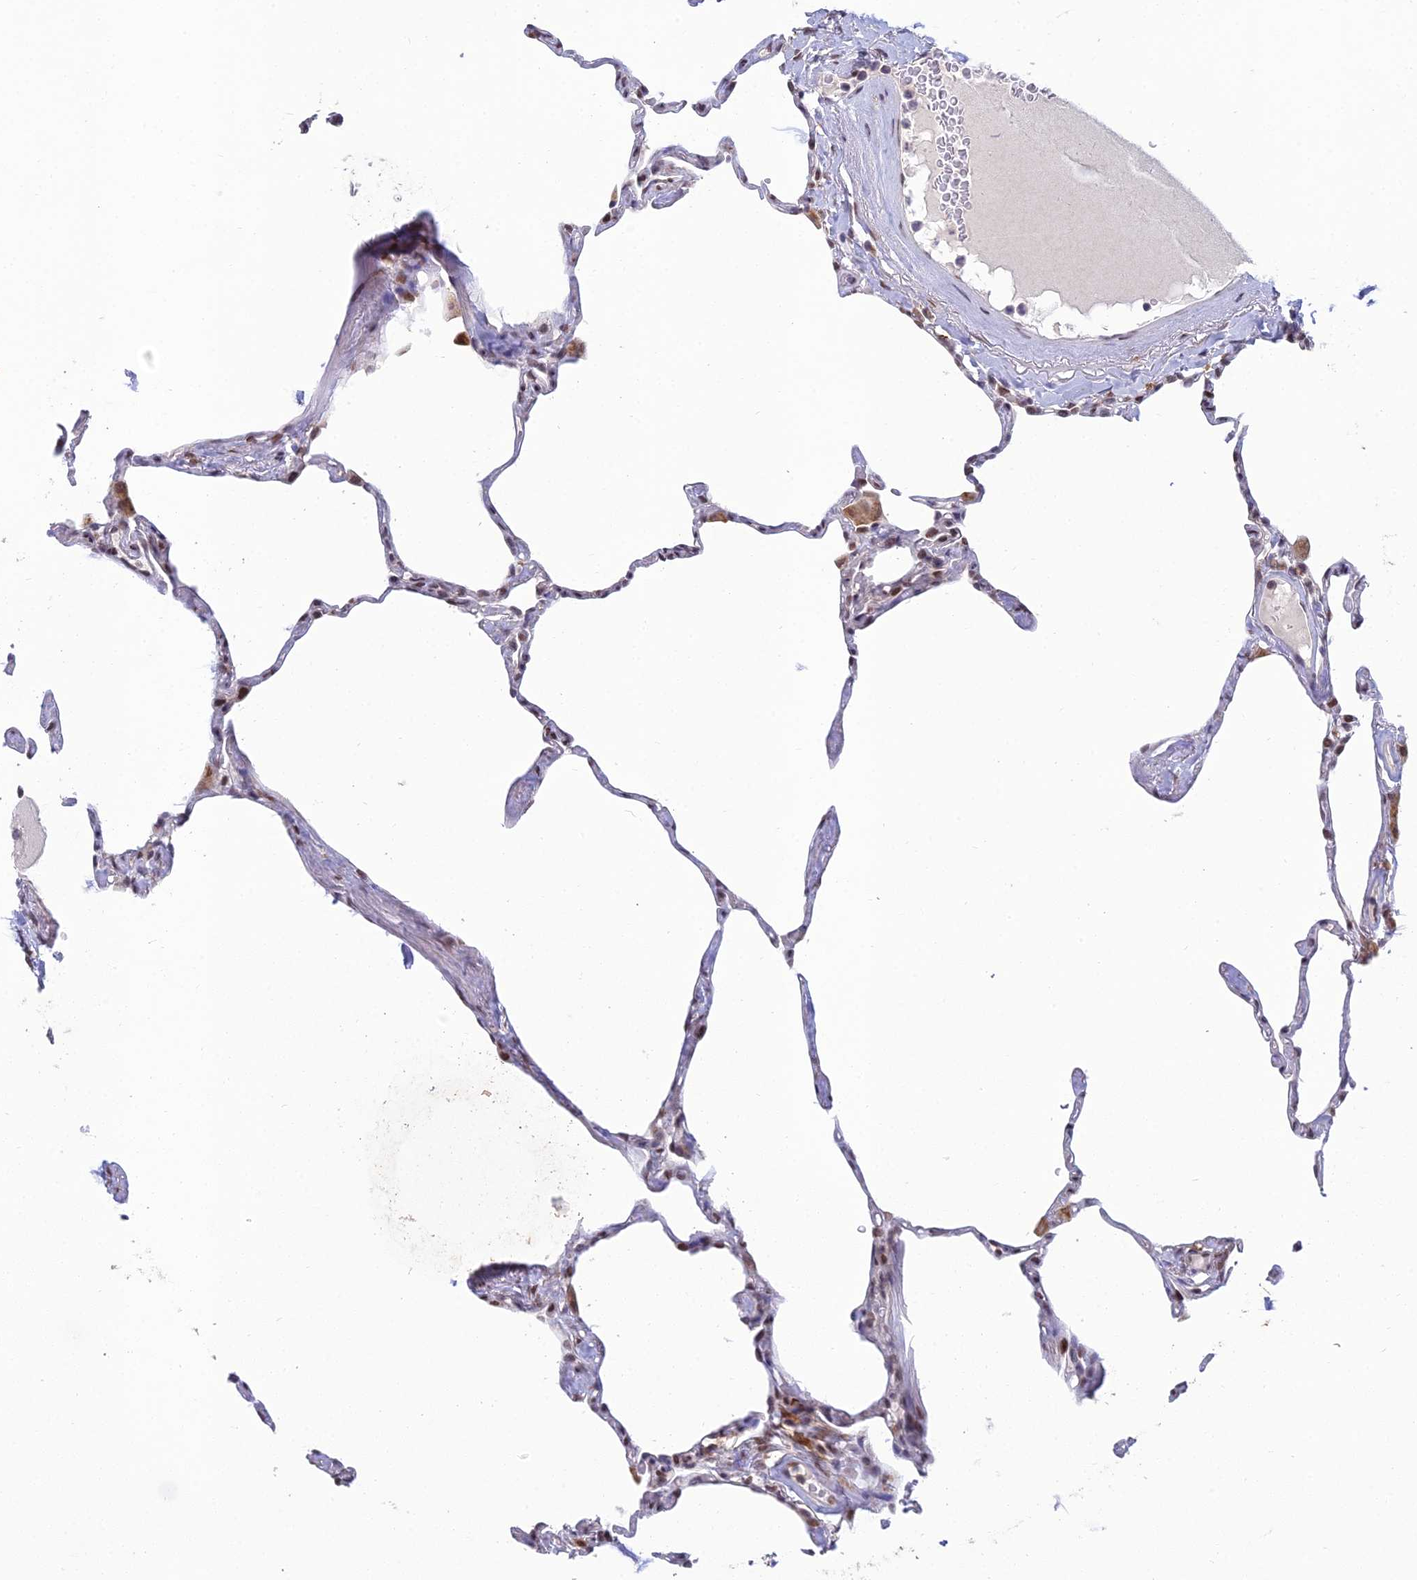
{"staining": {"intensity": "moderate", "quantity": "25%-75%", "location": "nuclear"}, "tissue": "lung", "cell_type": "Alveolar cells", "image_type": "normal", "snomed": [{"axis": "morphology", "description": "Normal tissue, NOS"}, {"axis": "topography", "description": "Lung"}], "caption": "Lung stained with a brown dye exhibits moderate nuclear positive positivity in approximately 25%-75% of alveolar cells.", "gene": "ABHD17A", "patient": {"sex": "male", "age": 65}}